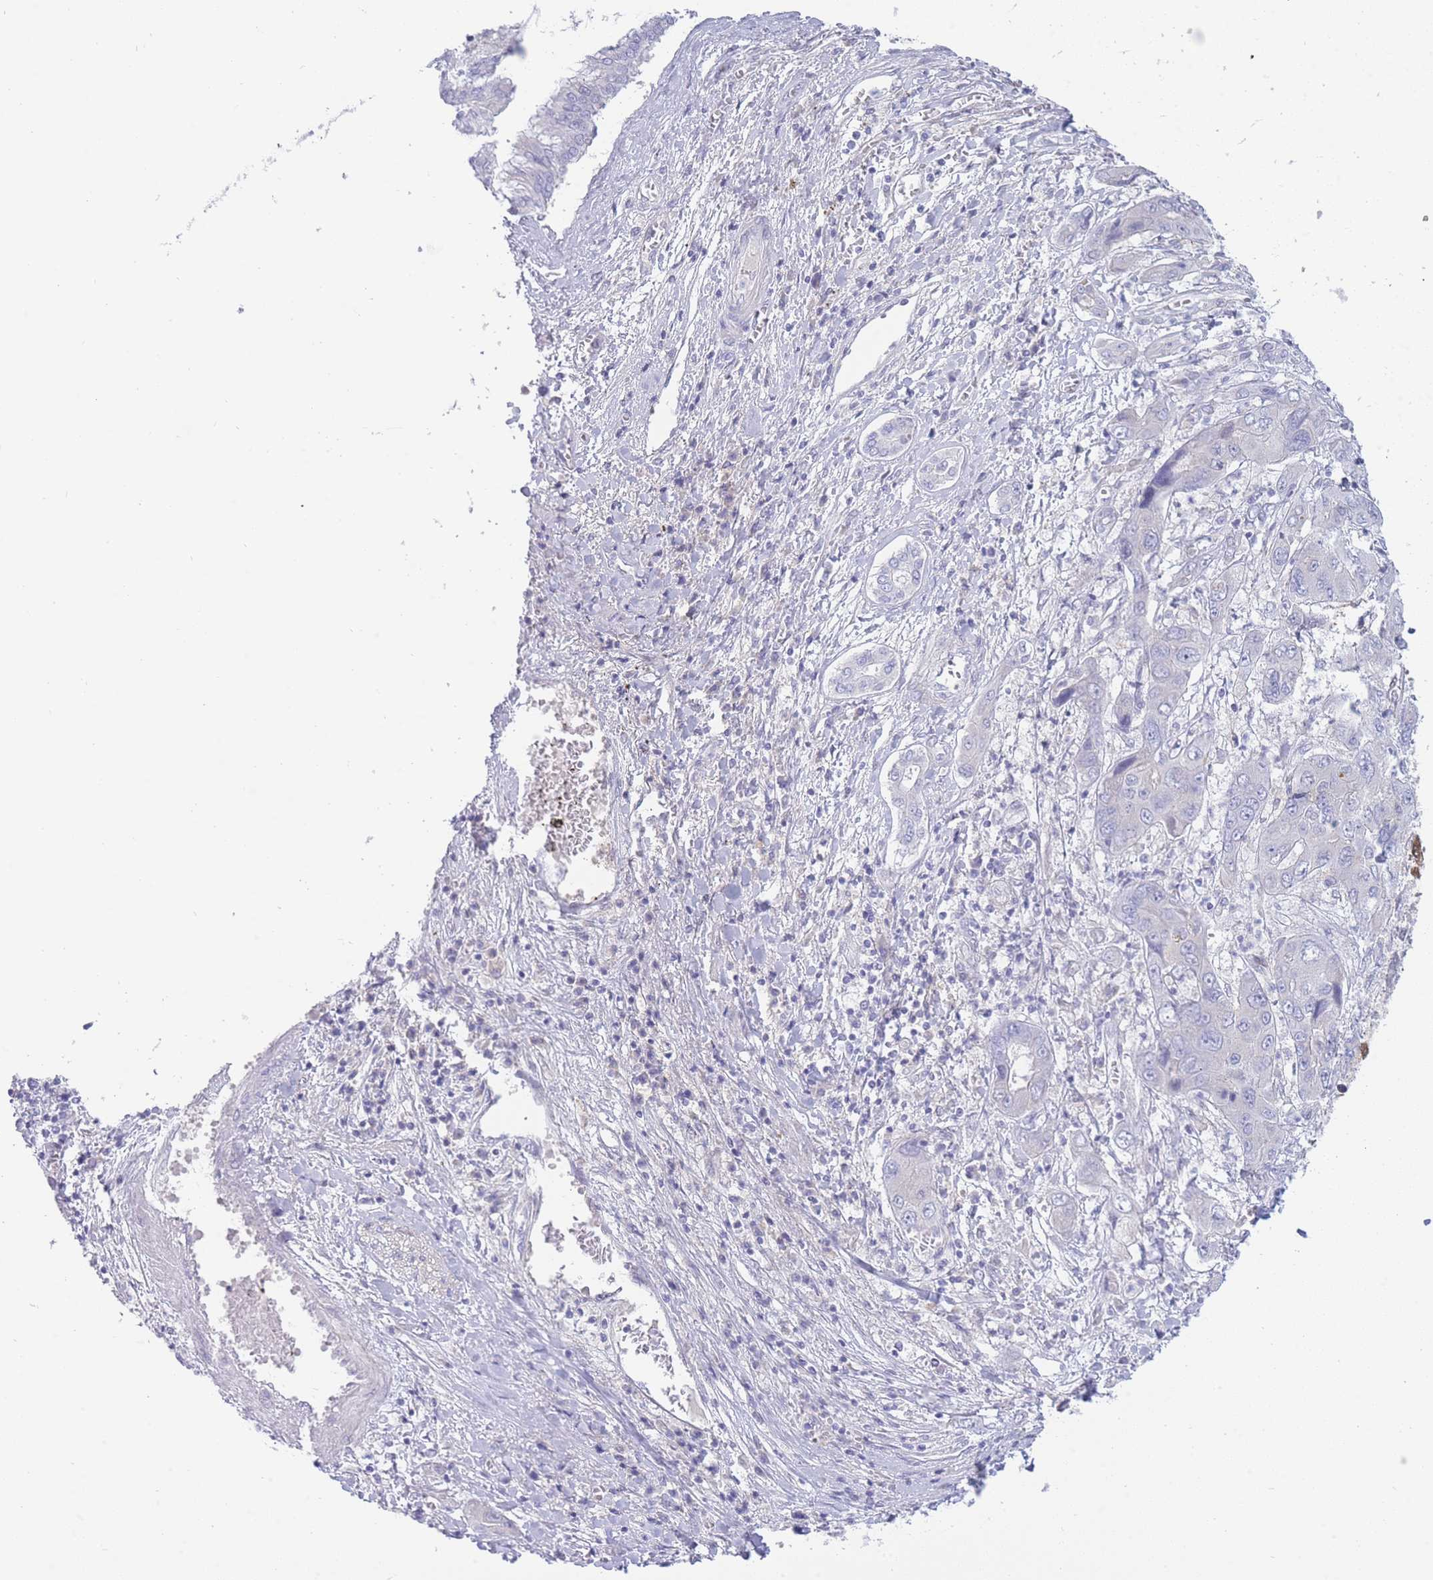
{"staining": {"intensity": "negative", "quantity": "none", "location": "none"}, "tissue": "liver cancer", "cell_type": "Tumor cells", "image_type": "cancer", "snomed": [{"axis": "morphology", "description": "Cholangiocarcinoma"}, {"axis": "topography", "description": "Liver"}], "caption": "An image of cholangiocarcinoma (liver) stained for a protein exhibits no brown staining in tumor cells. (DAB immunohistochemistry with hematoxylin counter stain).", "gene": "PRR23B", "patient": {"sex": "male", "age": 67}}